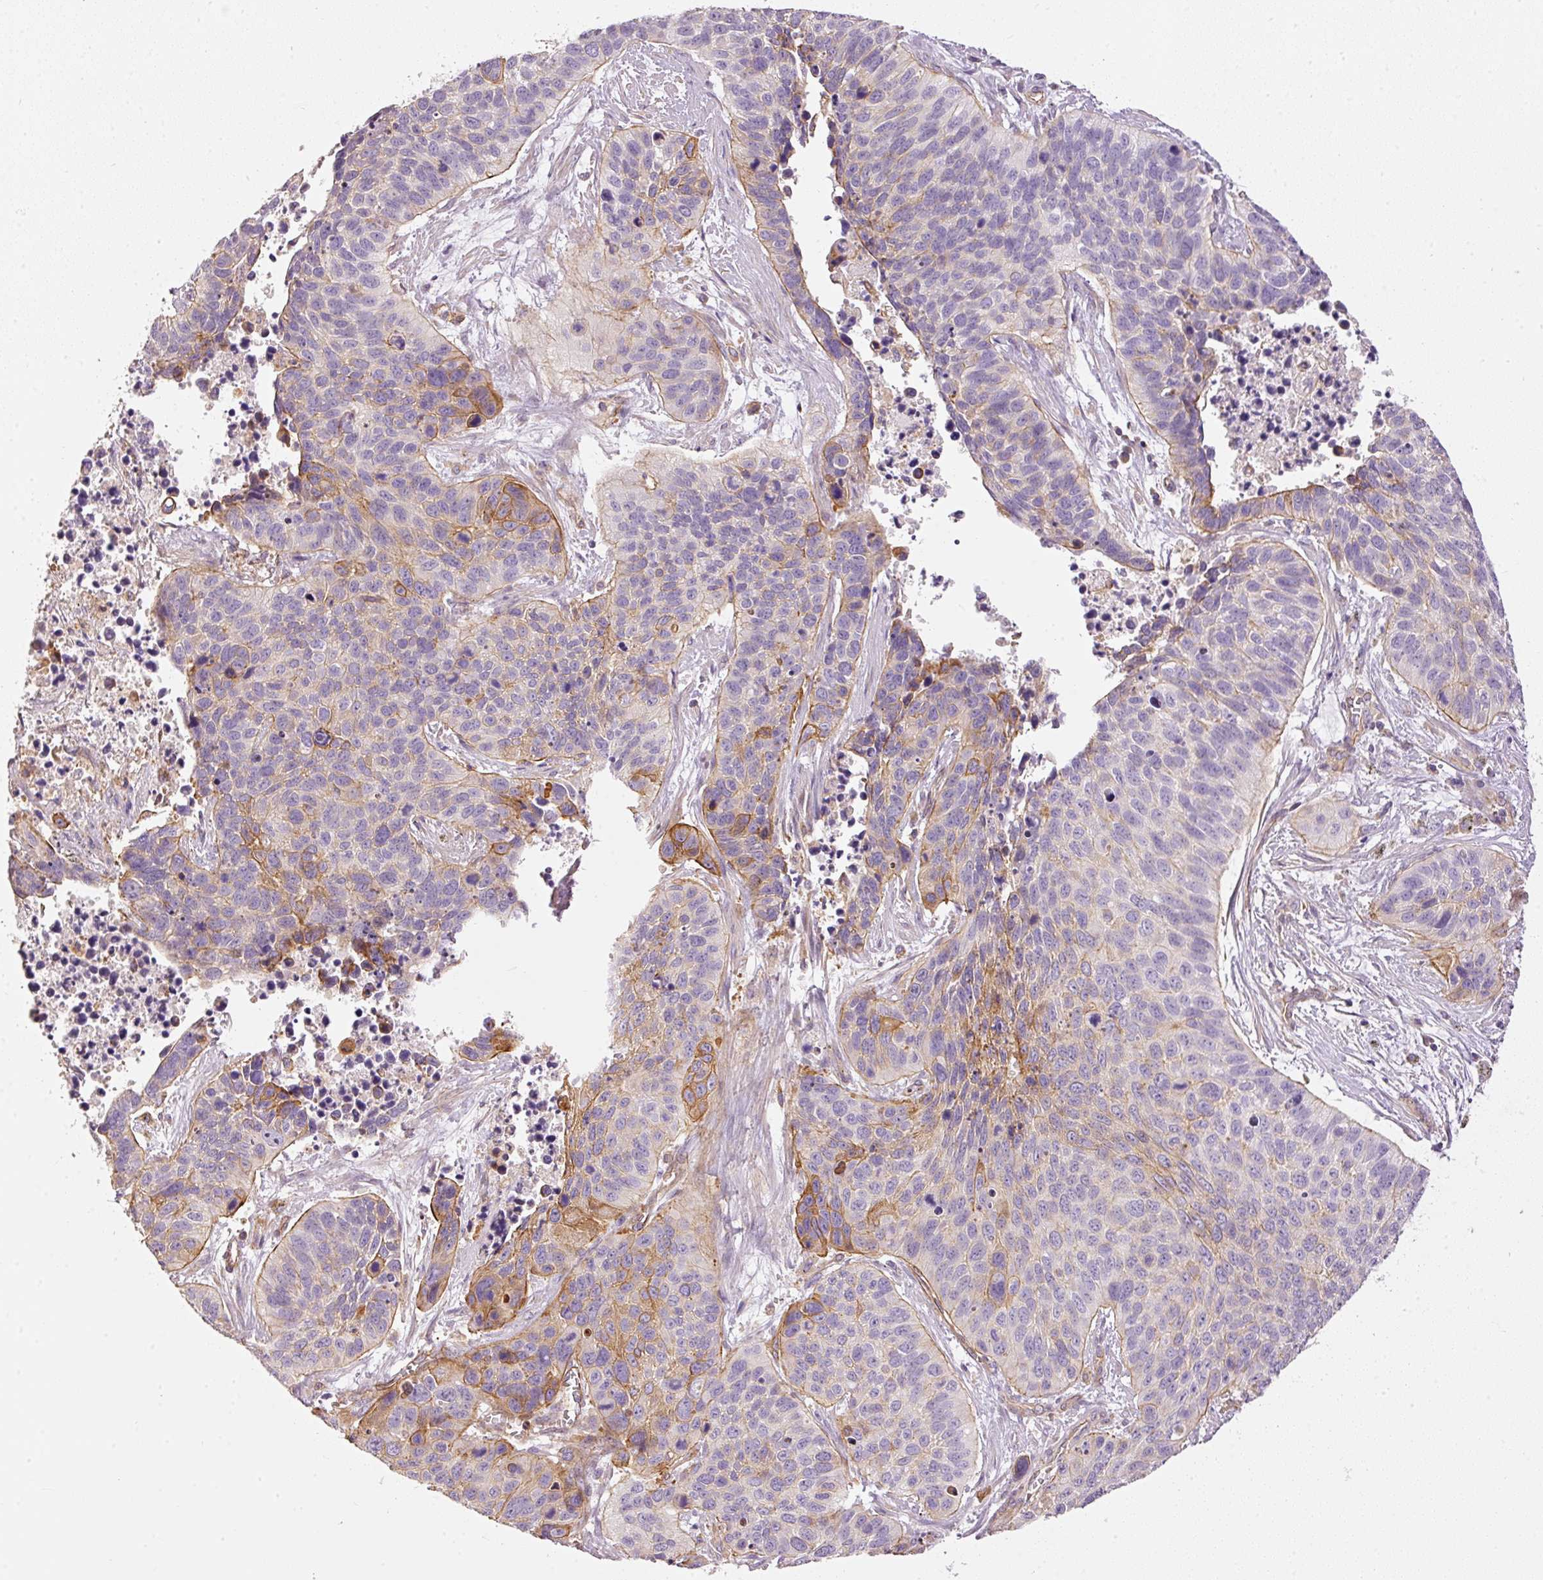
{"staining": {"intensity": "moderate", "quantity": "<25%", "location": "cytoplasmic/membranous"}, "tissue": "lung cancer", "cell_type": "Tumor cells", "image_type": "cancer", "snomed": [{"axis": "morphology", "description": "Squamous cell carcinoma, NOS"}, {"axis": "topography", "description": "Lung"}], "caption": "Moderate cytoplasmic/membranous staining for a protein is seen in about <25% of tumor cells of lung squamous cell carcinoma using immunohistochemistry (IHC).", "gene": "OSR2", "patient": {"sex": "male", "age": 62}}